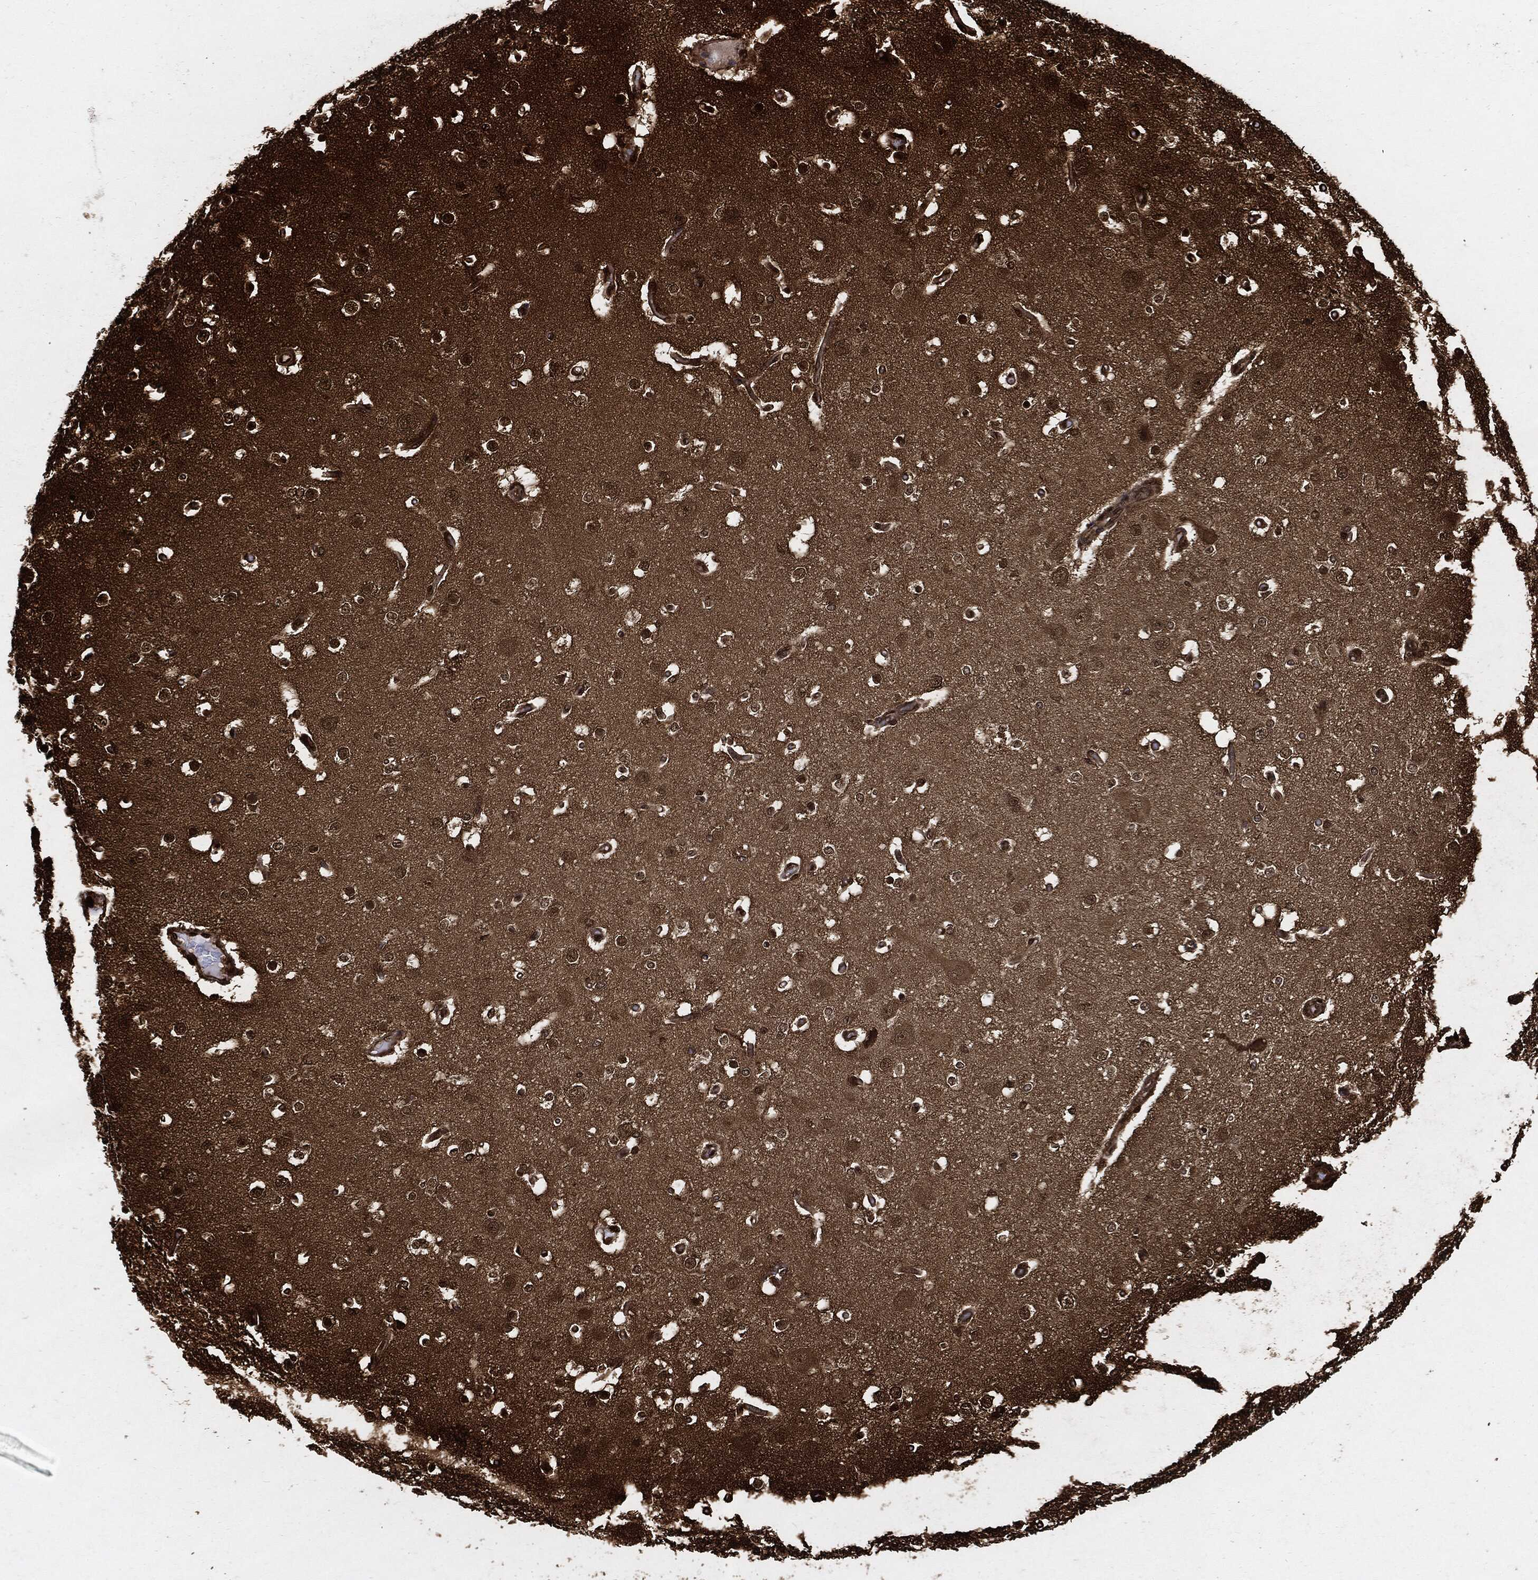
{"staining": {"intensity": "moderate", "quantity": ">75%", "location": "cytoplasmic/membranous"}, "tissue": "cerebral cortex", "cell_type": "Endothelial cells", "image_type": "normal", "snomed": [{"axis": "morphology", "description": "Normal tissue, NOS"}, {"axis": "morphology", "description": "Inflammation, NOS"}, {"axis": "topography", "description": "Cerebral cortex"}], "caption": "IHC (DAB) staining of unremarkable cerebral cortex reveals moderate cytoplasmic/membranous protein positivity in approximately >75% of endothelial cells.", "gene": "YWHAB", "patient": {"sex": "male", "age": 6}}